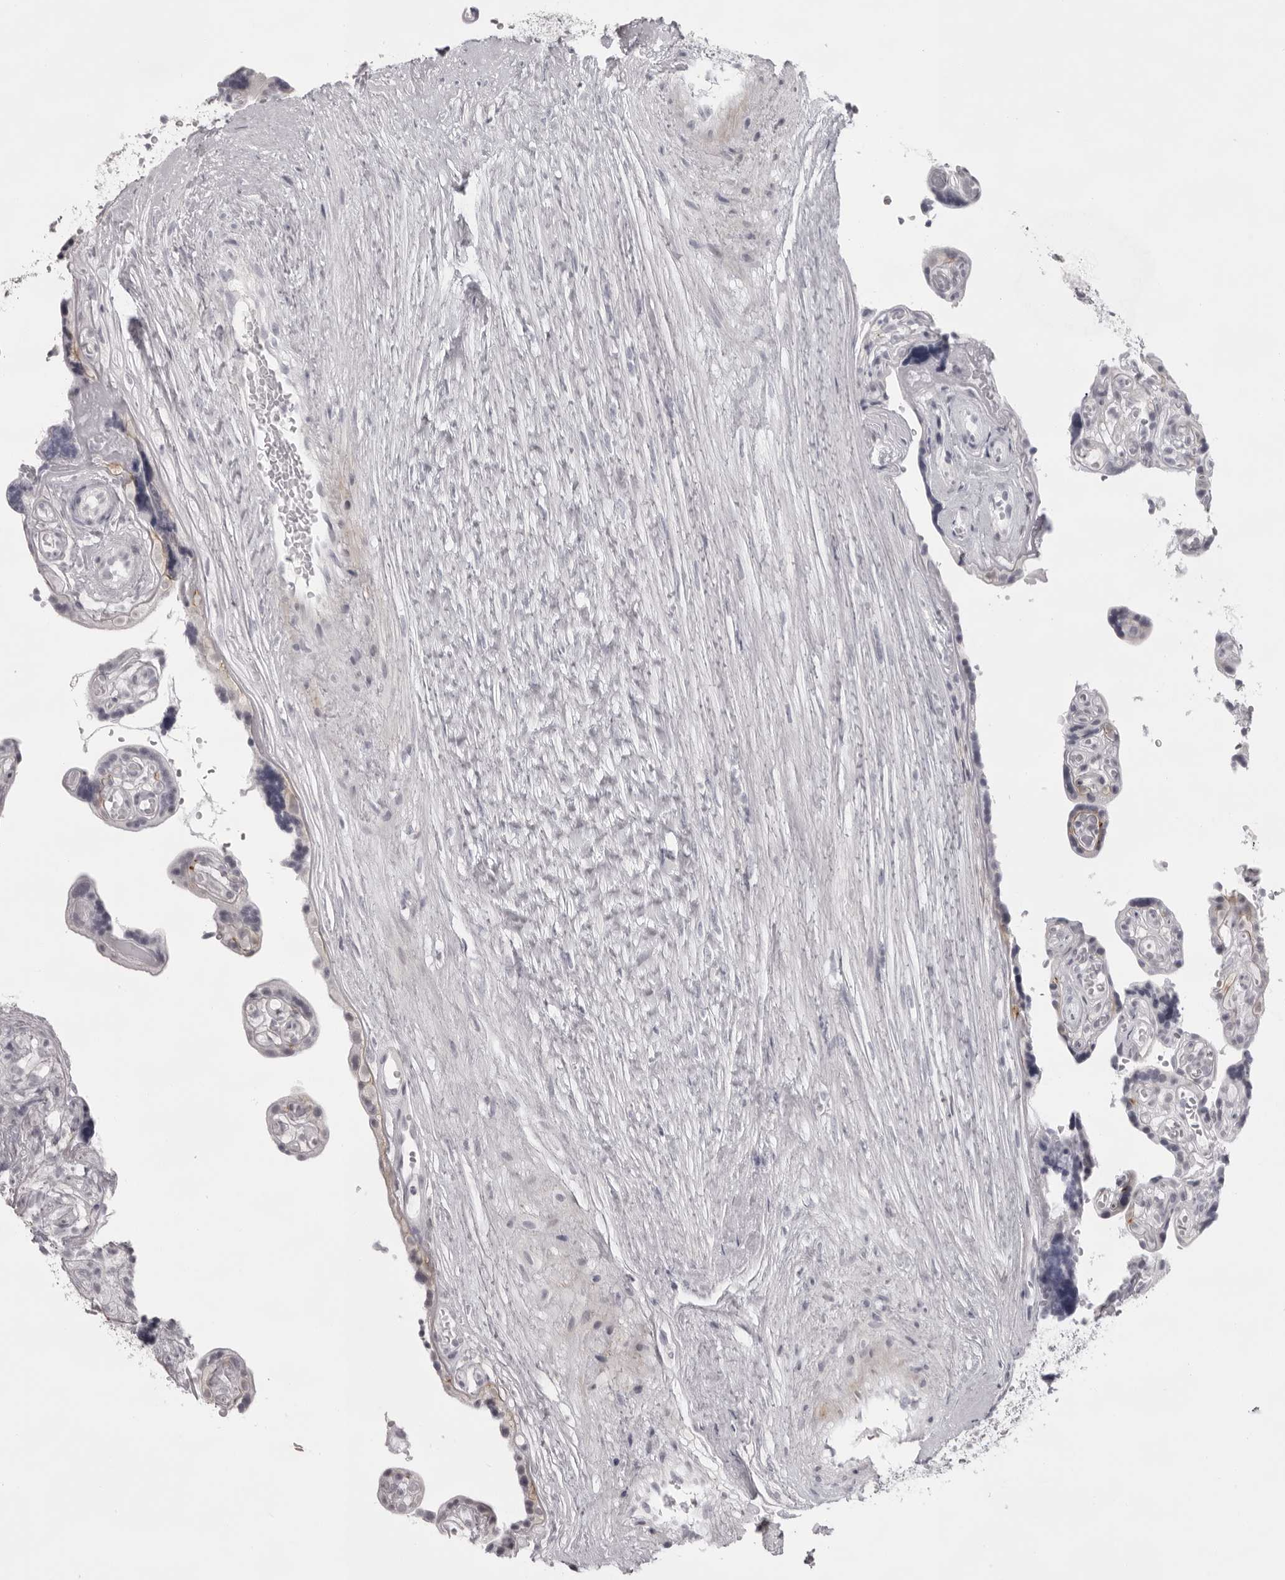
{"staining": {"intensity": "moderate", "quantity": "<25%", "location": "cytoplasmic/membranous"}, "tissue": "placenta", "cell_type": "Decidual cells", "image_type": "normal", "snomed": [{"axis": "morphology", "description": "Normal tissue, NOS"}, {"axis": "topography", "description": "Placenta"}], "caption": "A high-resolution image shows IHC staining of normal placenta, which exhibits moderate cytoplasmic/membranous staining in approximately <25% of decidual cells.", "gene": "NUDT18", "patient": {"sex": "female", "age": 30}}